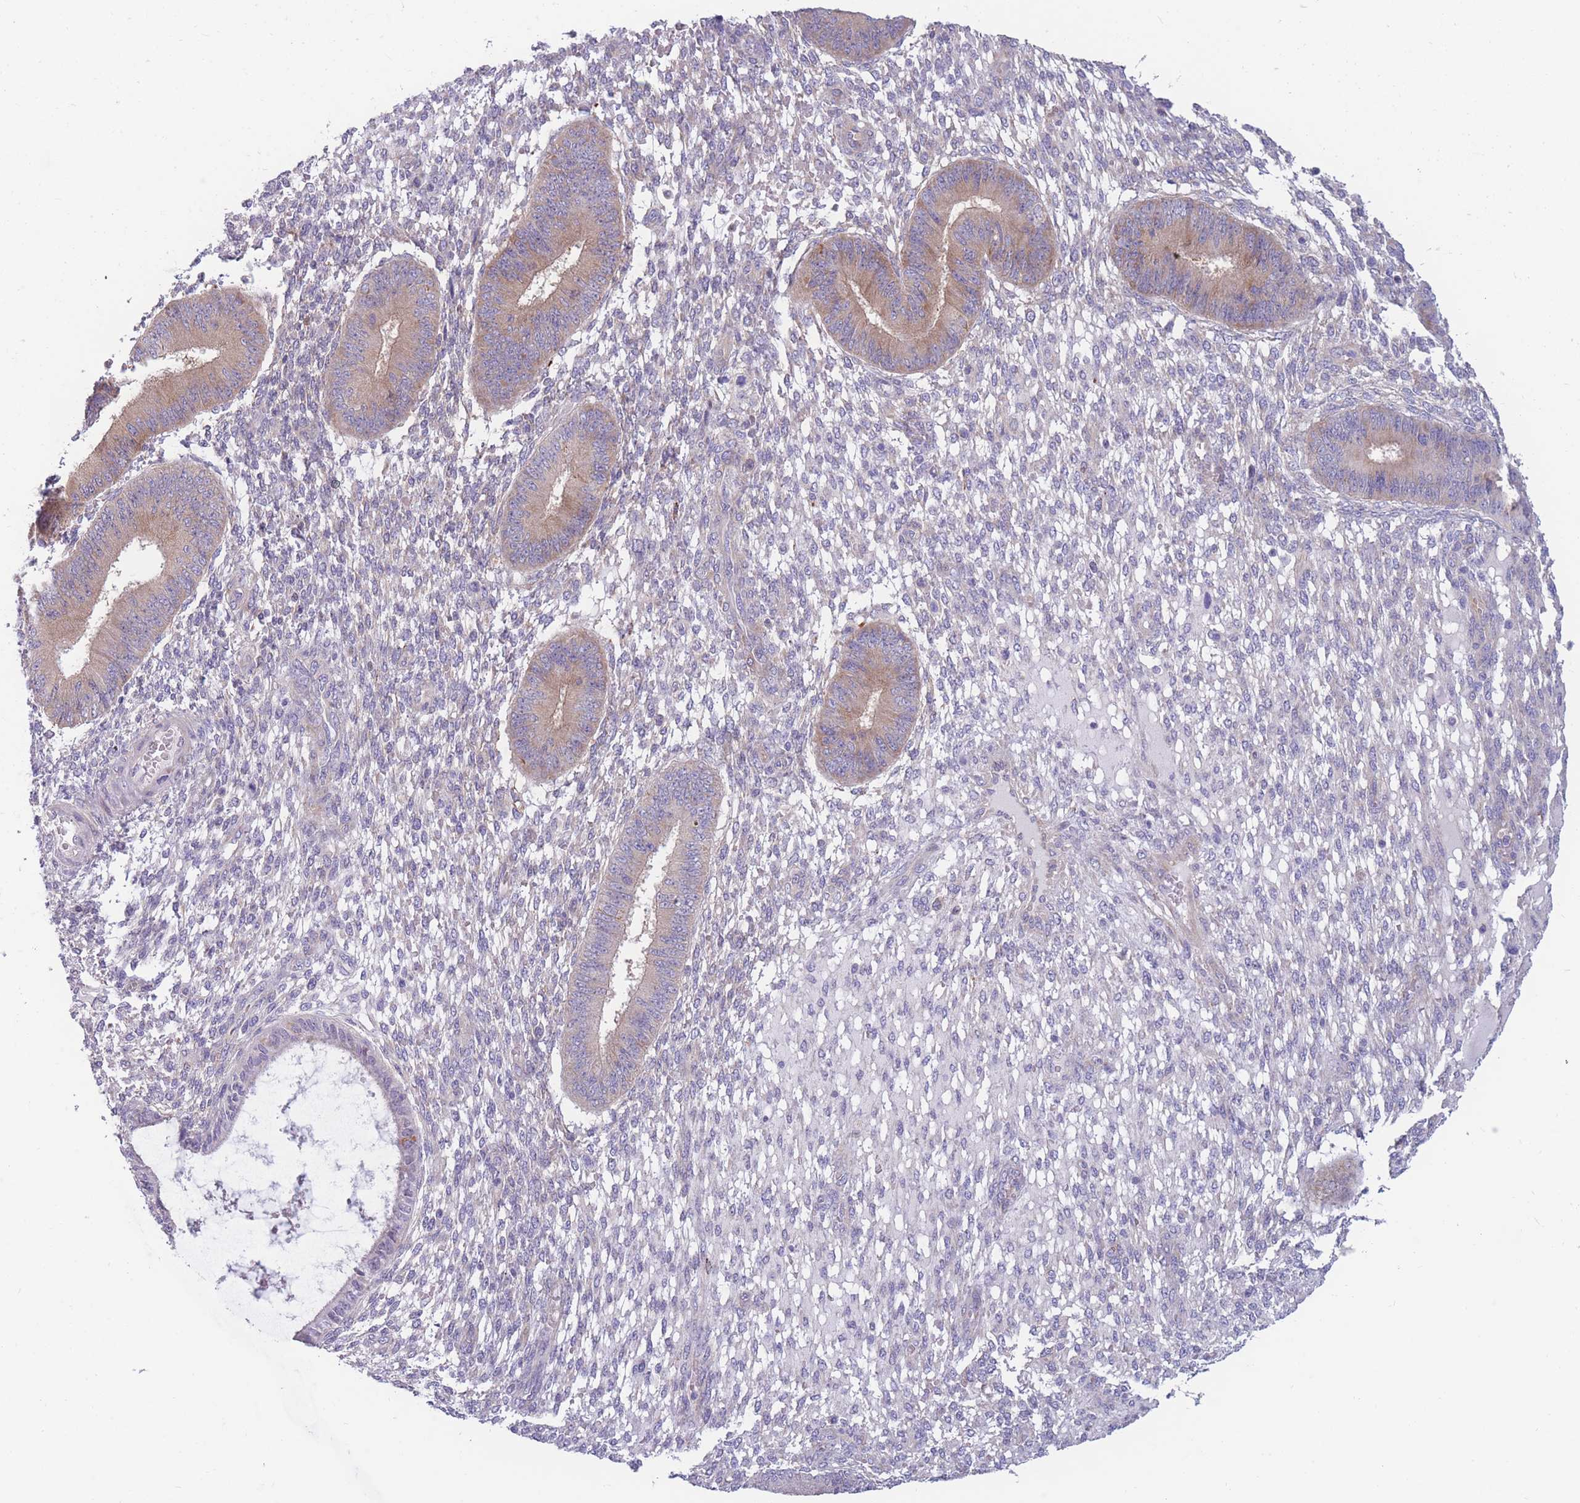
{"staining": {"intensity": "negative", "quantity": "none", "location": "none"}, "tissue": "endometrium", "cell_type": "Cells in endometrial stroma", "image_type": "normal", "snomed": [{"axis": "morphology", "description": "Normal tissue, NOS"}, {"axis": "topography", "description": "Endometrium"}], "caption": "An image of human endometrium is negative for staining in cells in endometrial stroma.", "gene": "PDE4A", "patient": {"sex": "female", "age": 49}}